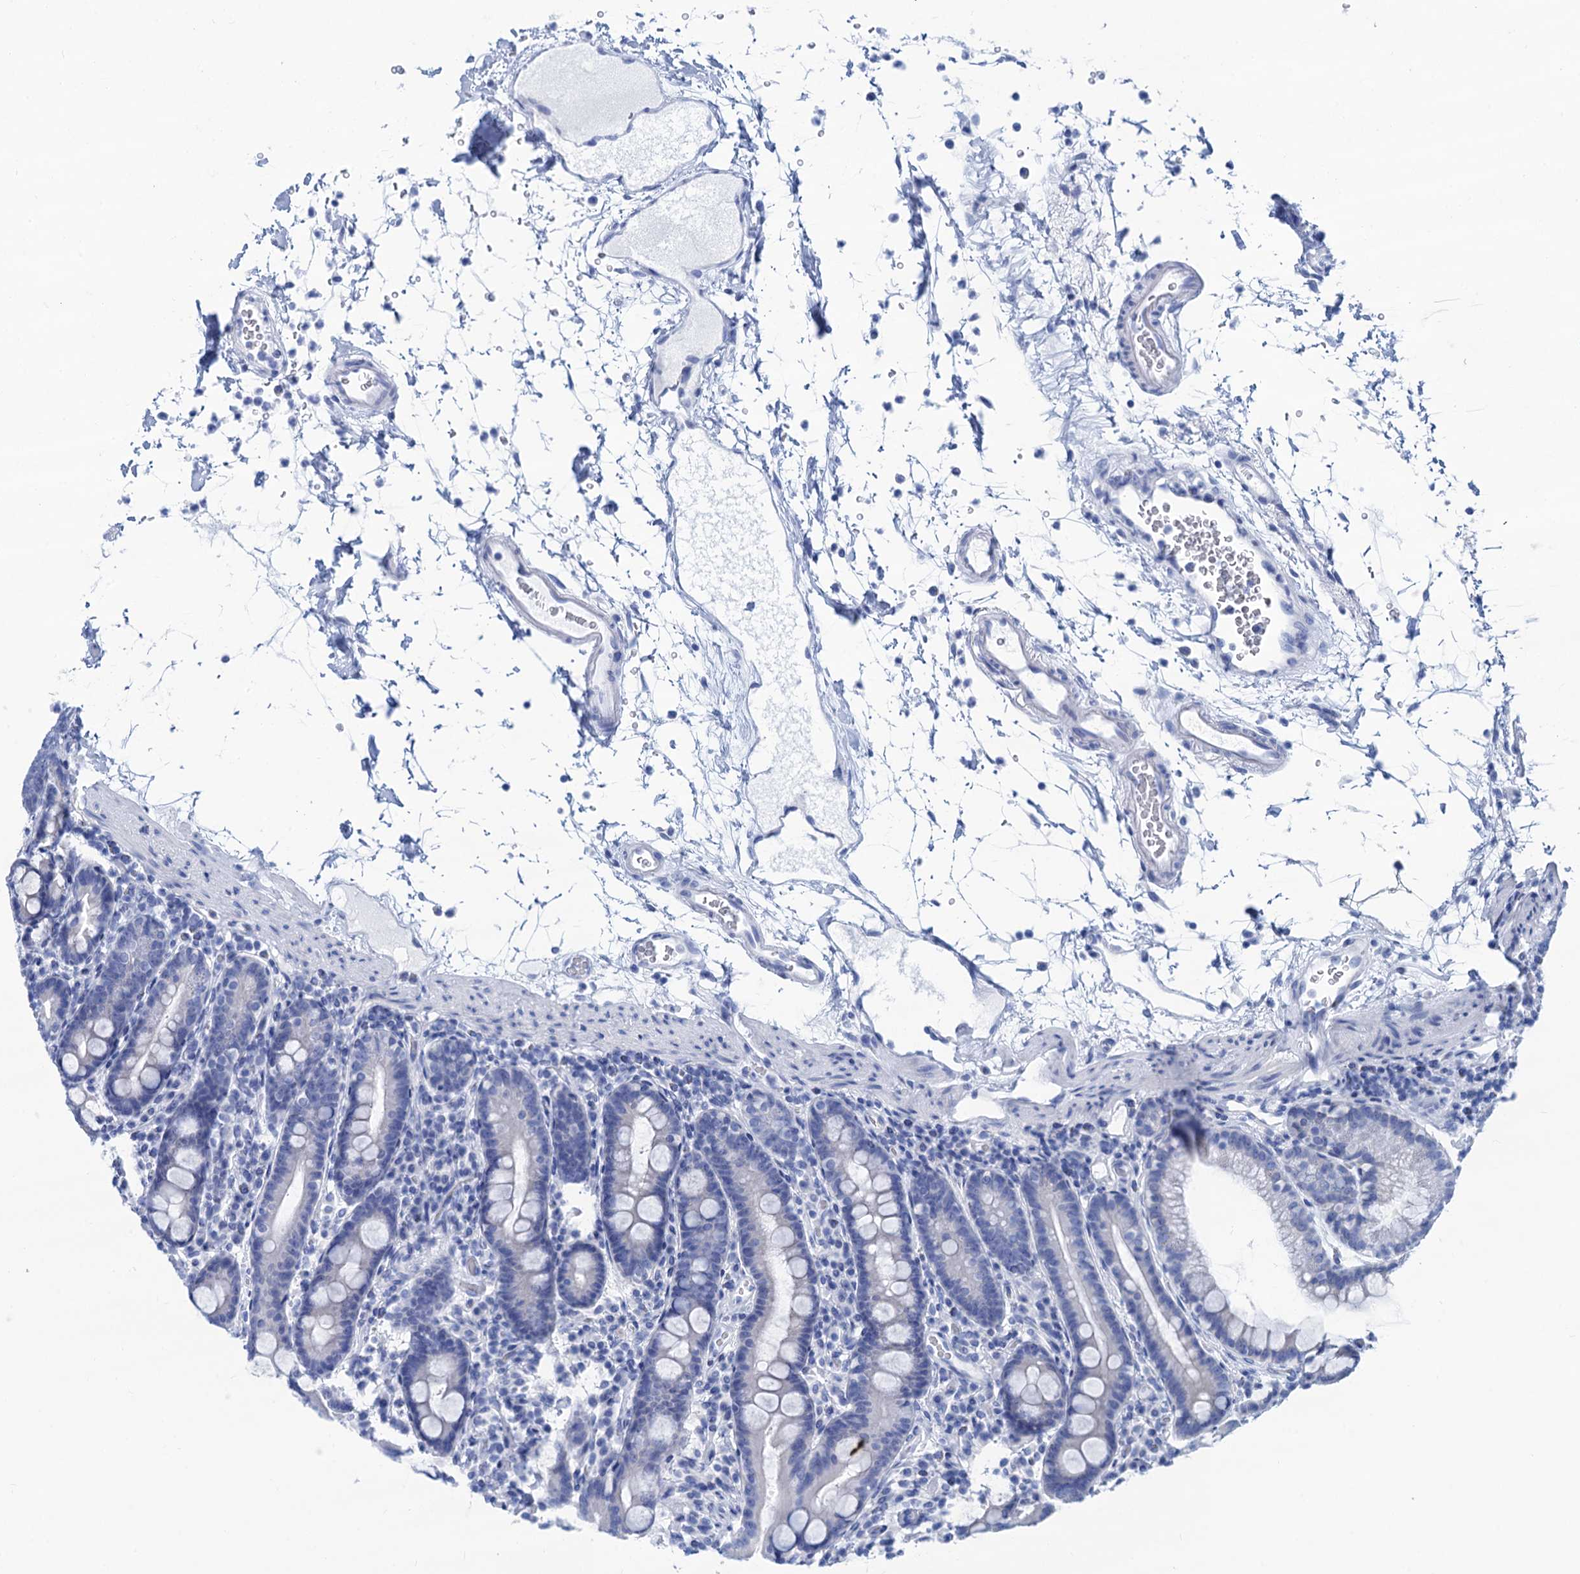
{"staining": {"intensity": "negative", "quantity": "none", "location": "none"}, "tissue": "duodenum", "cell_type": "Glandular cells", "image_type": "normal", "snomed": [{"axis": "morphology", "description": "Normal tissue, NOS"}, {"axis": "topography", "description": "Duodenum"}], "caption": "A high-resolution histopathology image shows immunohistochemistry staining of normal duodenum, which exhibits no significant staining in glandular cells. (DAB immunohistochemistry (IHC), high magnification).", "gene": "CABYR", "patient": {"sex": "male", "age": 54}}